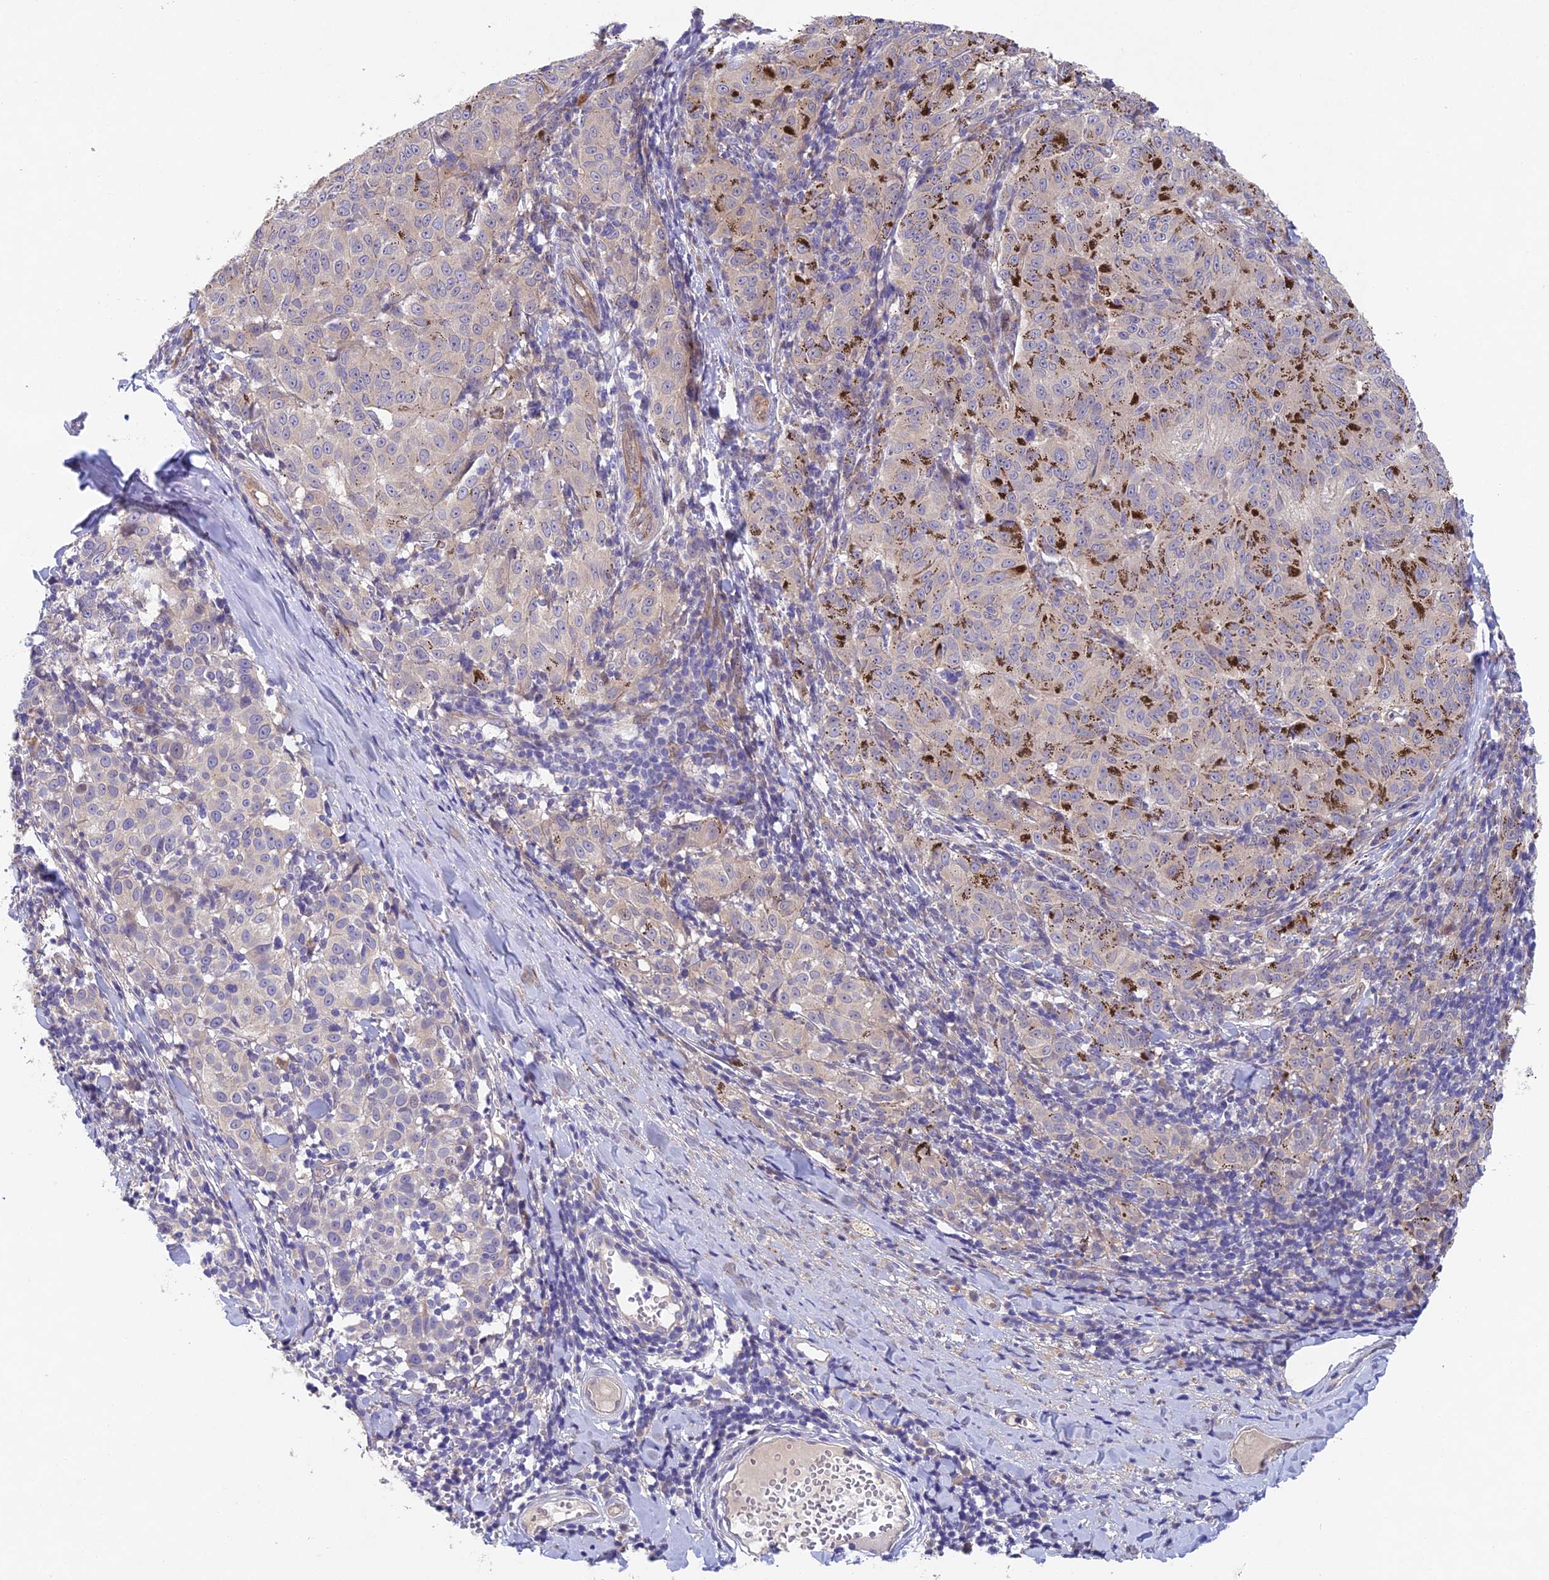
{"staining": {"intensity": "negative", "quantity": "none", "location": "none"}, "tissue": "melanoma", "cell_type": "Tumor cells", "image_type": "cancer", "snomed": [{"axis": "morphology", "description": "Malignant melanoma, NOS"}, {"axis": "topography", "description": "Skin"}], "caption": "High power microscopy image of an immunohistochemistry micrograph of malignant melanoma, revealing no significant expression in tumor cells.", "gene": "NSMCE1", "patient": {"sex": "female", "age": 72}}